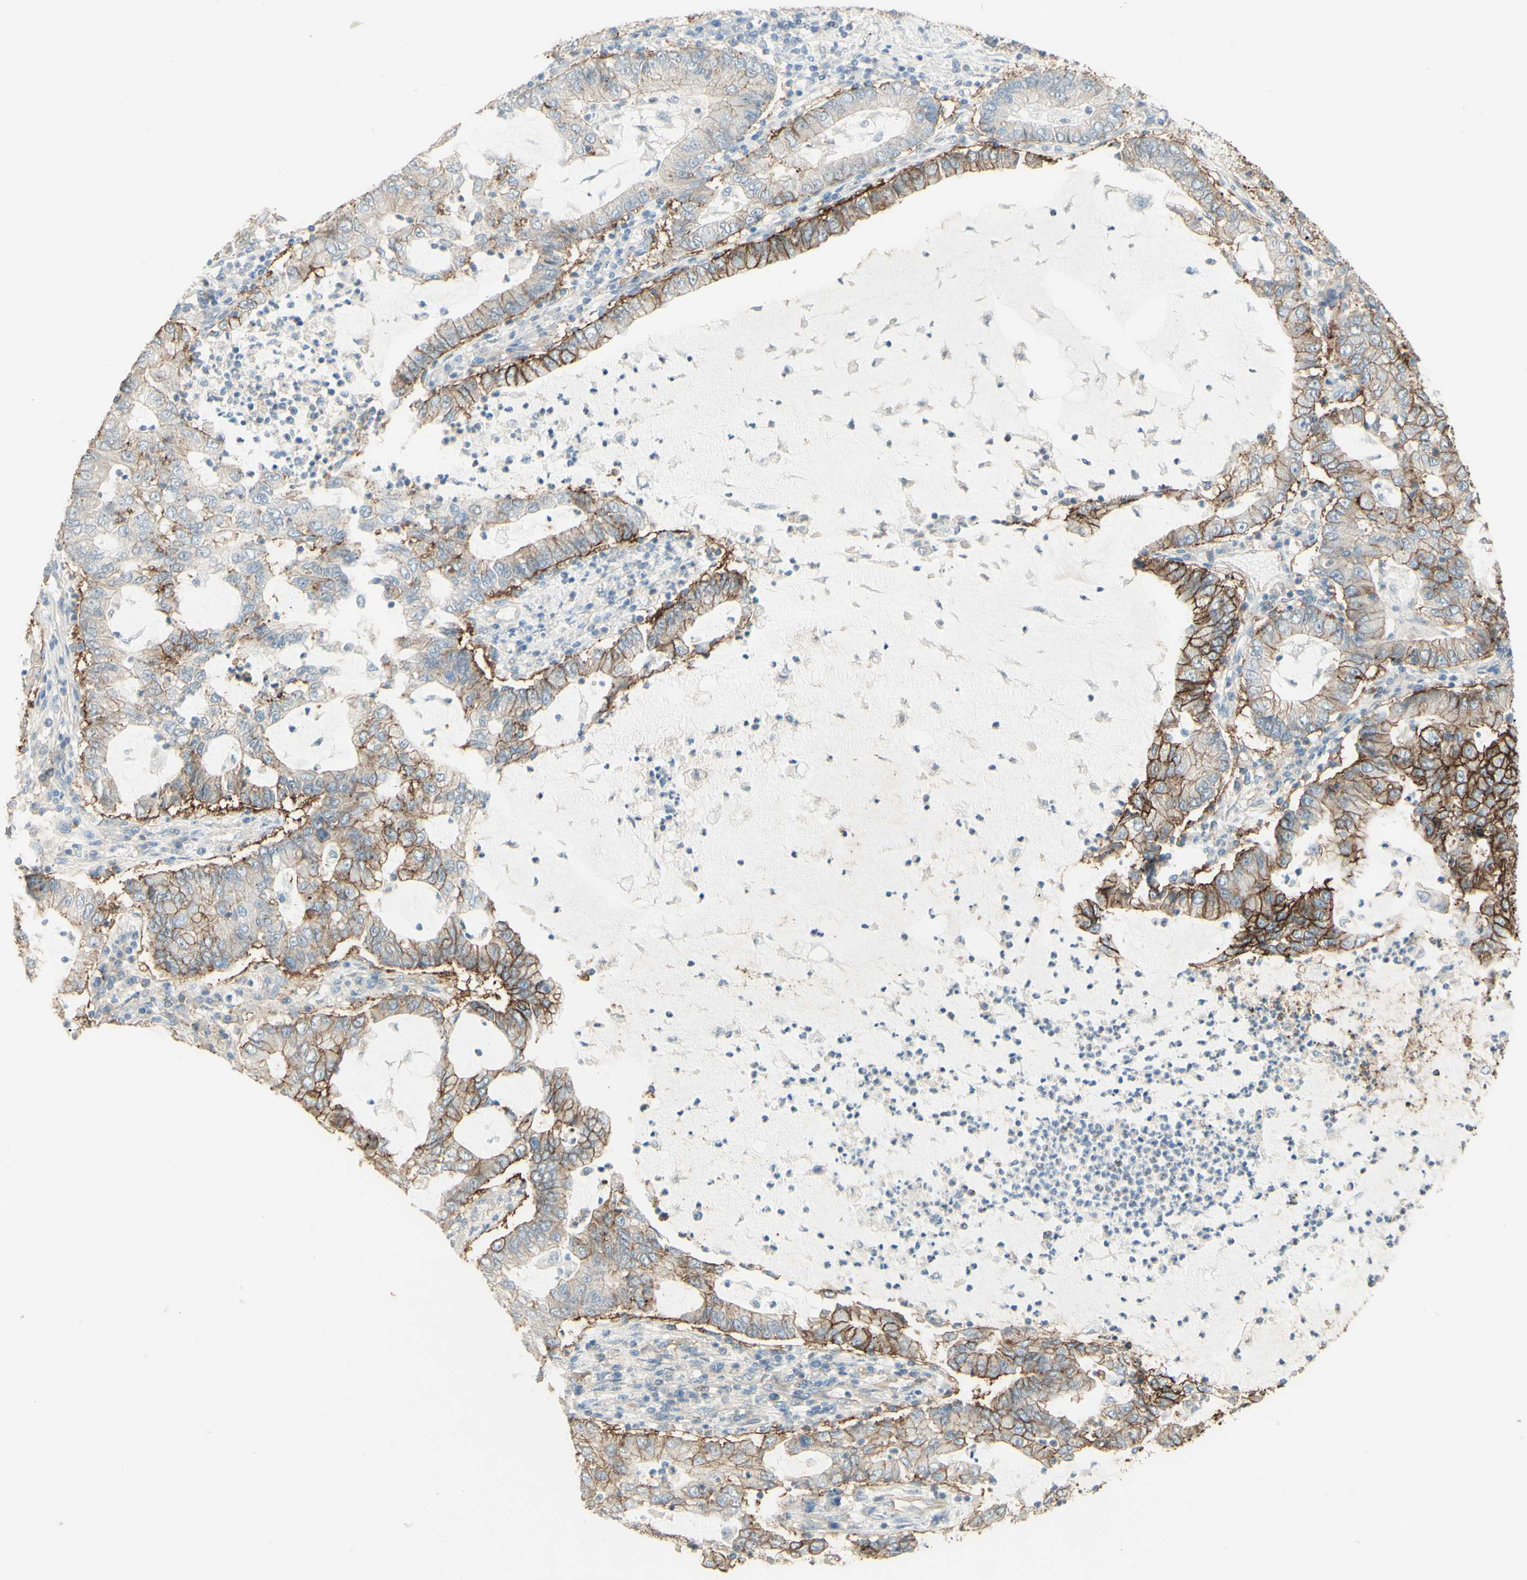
{"staining": {"intensity": "strong", "quantity": ">75%", "location": "cytoplasmic/membranous"}, "tissue": "lung cancer", "cell_type": "Tumor cells", "image_type": "cancer", "snomed": [{"axis": "morphology", "description": "Adenocarcinoma, NOS"}, {"axis": "topography", "description": "Lung"}], "caption": "Adenocarcinoma (lung) stained with DAB (3,3'-diaminobenzidine) immunohistochemistry (IHC) shows high levels of strong cytoplasmic/membranous staining in approximately >75% of tumor cells. (Stains: DAB (3,3'-diaminobenzidine) in brown, nuclei in blue, Microscopy: brightfield microscopy at high magnification).", "gene": "RNF149", "patient": {"sex": "female", "age": 51}}